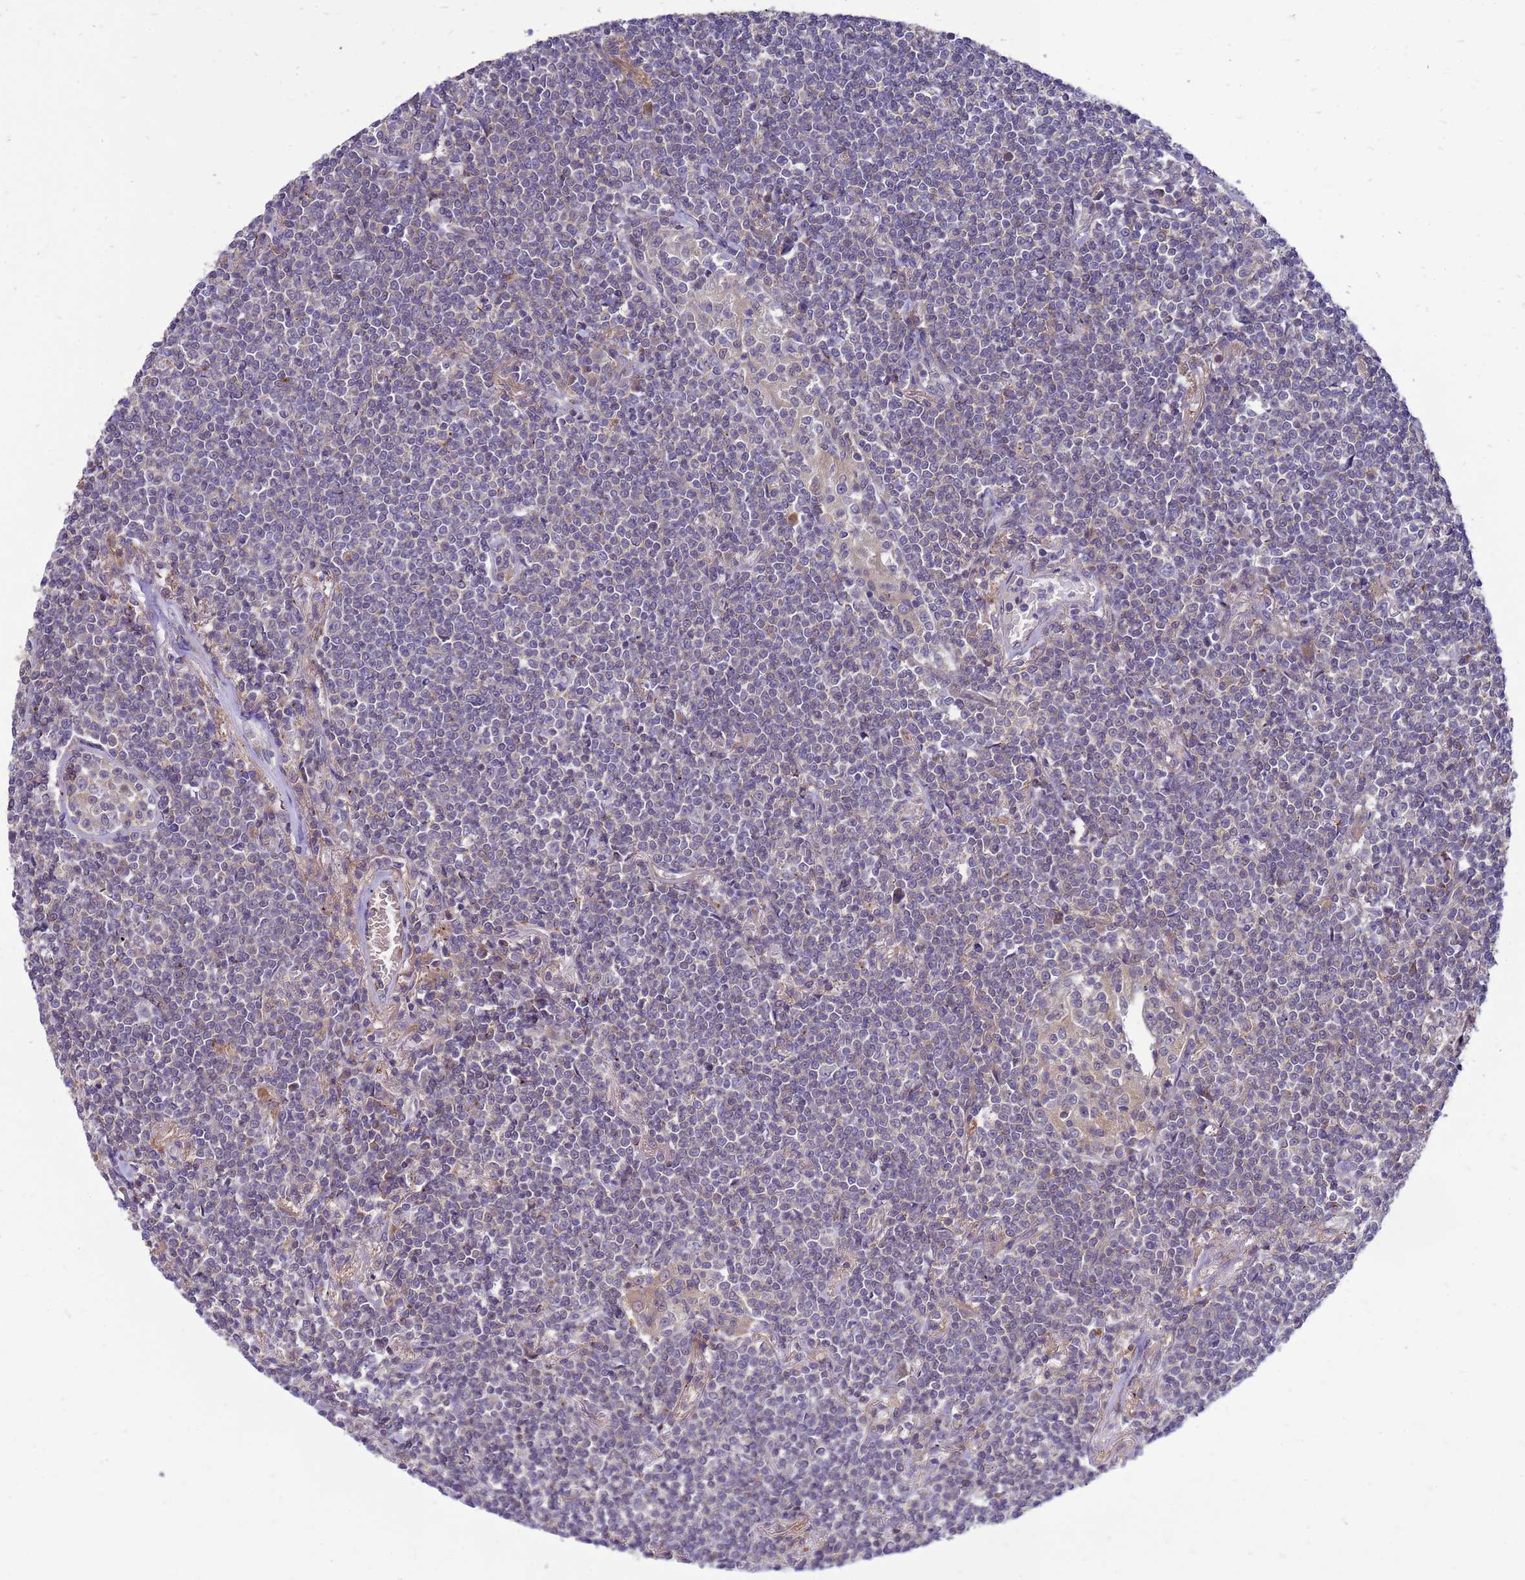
{"staining": {"intensity": "negative", "quantity": "none", "location": "none"}, "tissue": "lymphoma", "cell_type": "Tumor cells", "image_type": "cancer", "snomed": [{"axis": "morphology", "description": "Malignant lymphoma, non-Hodgkin's type, Low grade"}, {"axis": "topography", "description": "Lung"}], "caption": "Immunohistochemistry image of lymphoma stained for a protein (brown), which shows no expression in tumor cells.", "gene": "ENOPH1", "patient": {"sex": "female", "age": 71}}